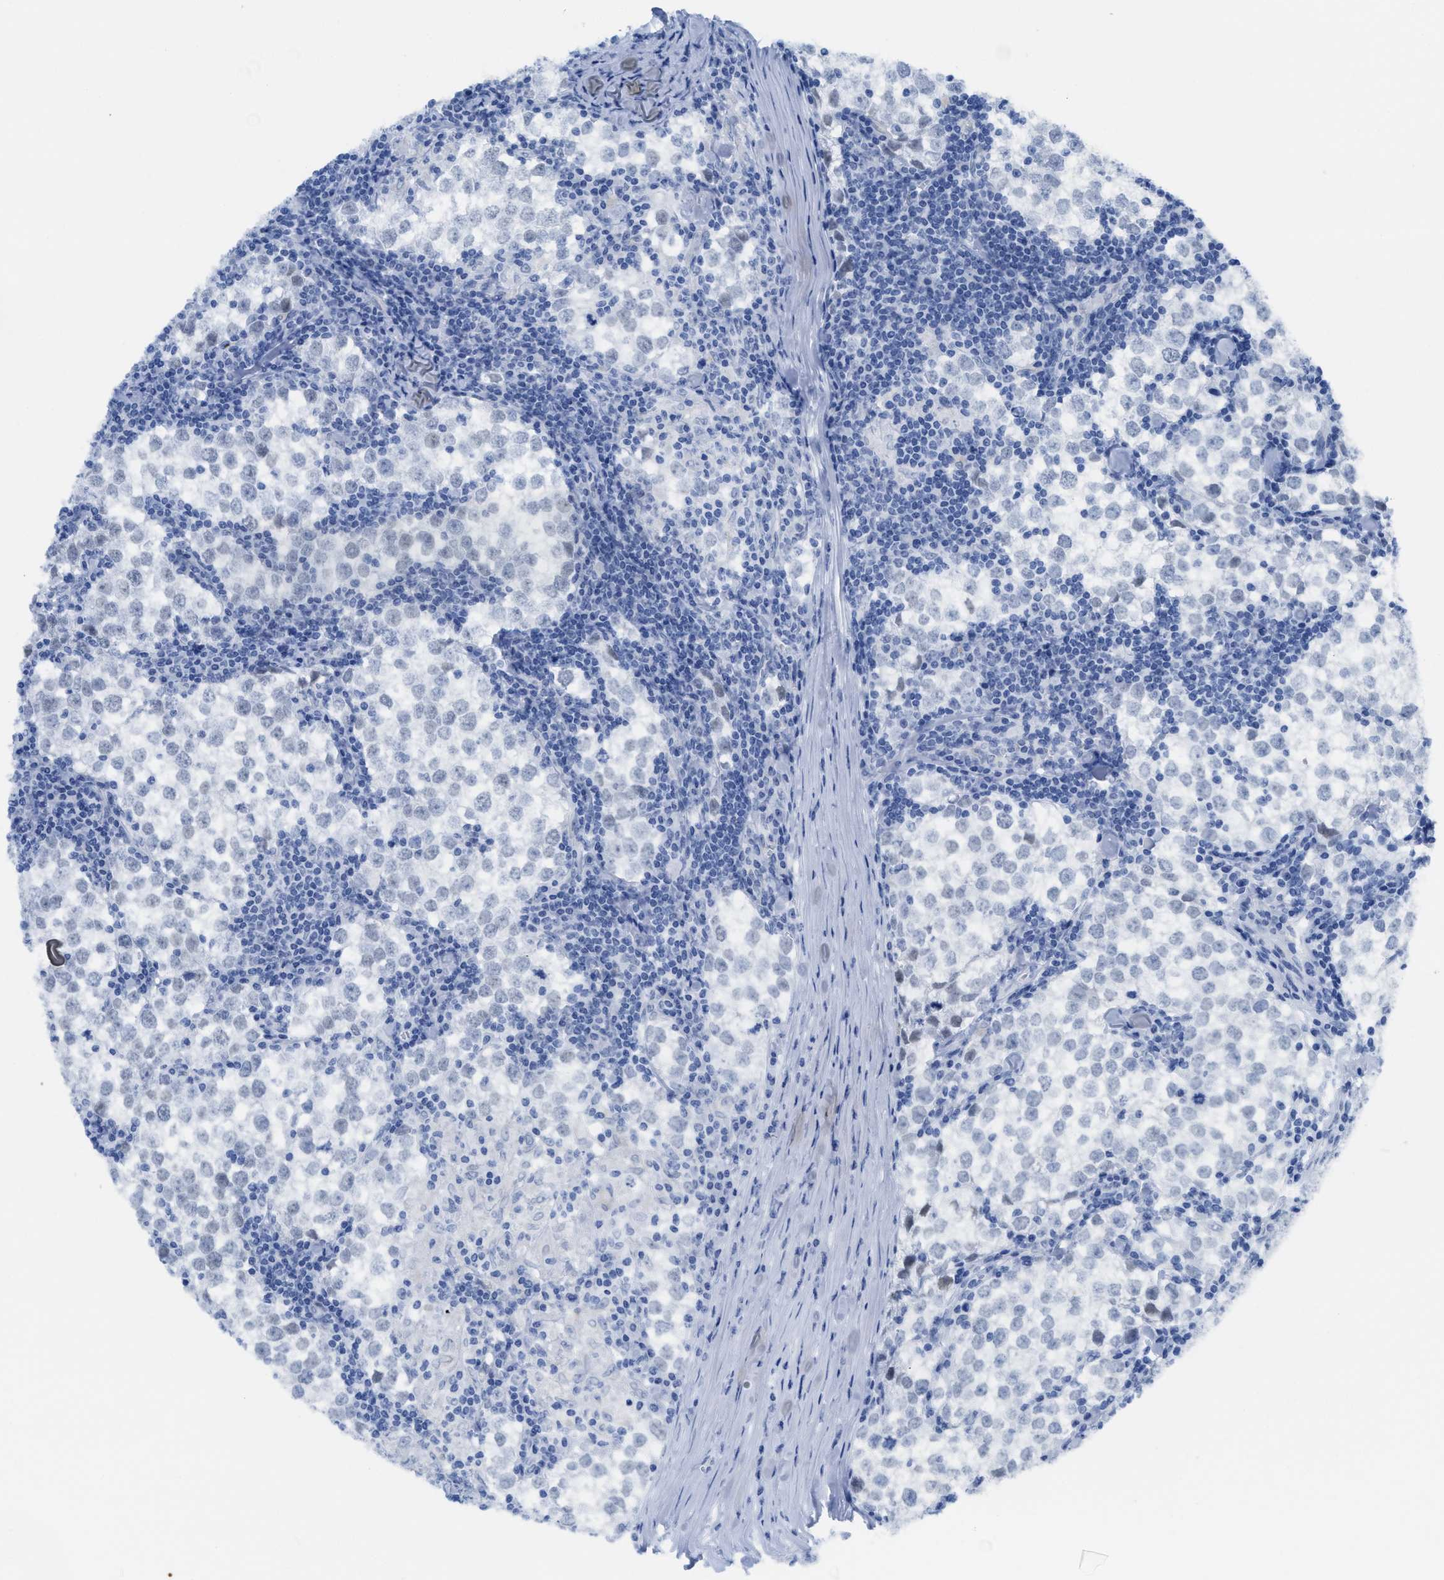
{"staining": {"intensity": "negative", "quantity": "none", "location": "none"}, "tissue": "testis cancer", "cell_type": "Tumor cells", "image_type": "cancer", "snomed": [{"axis": "morphology", "description": "Seminoma, NOS"}, {"axis": "morphology", "description": "Carcinoma, Embryonal, NOS"}, {"axis": "topography", "description": "Testis"}], "caption": "Immunohistochemistry histopathology image of neoplastic tissue: human testis seminoma stained with DAB demonstrates no significant protein positivity in tumor cells.", "gene": "WDR4", "patient": {"sex": "male", "age": 36}}